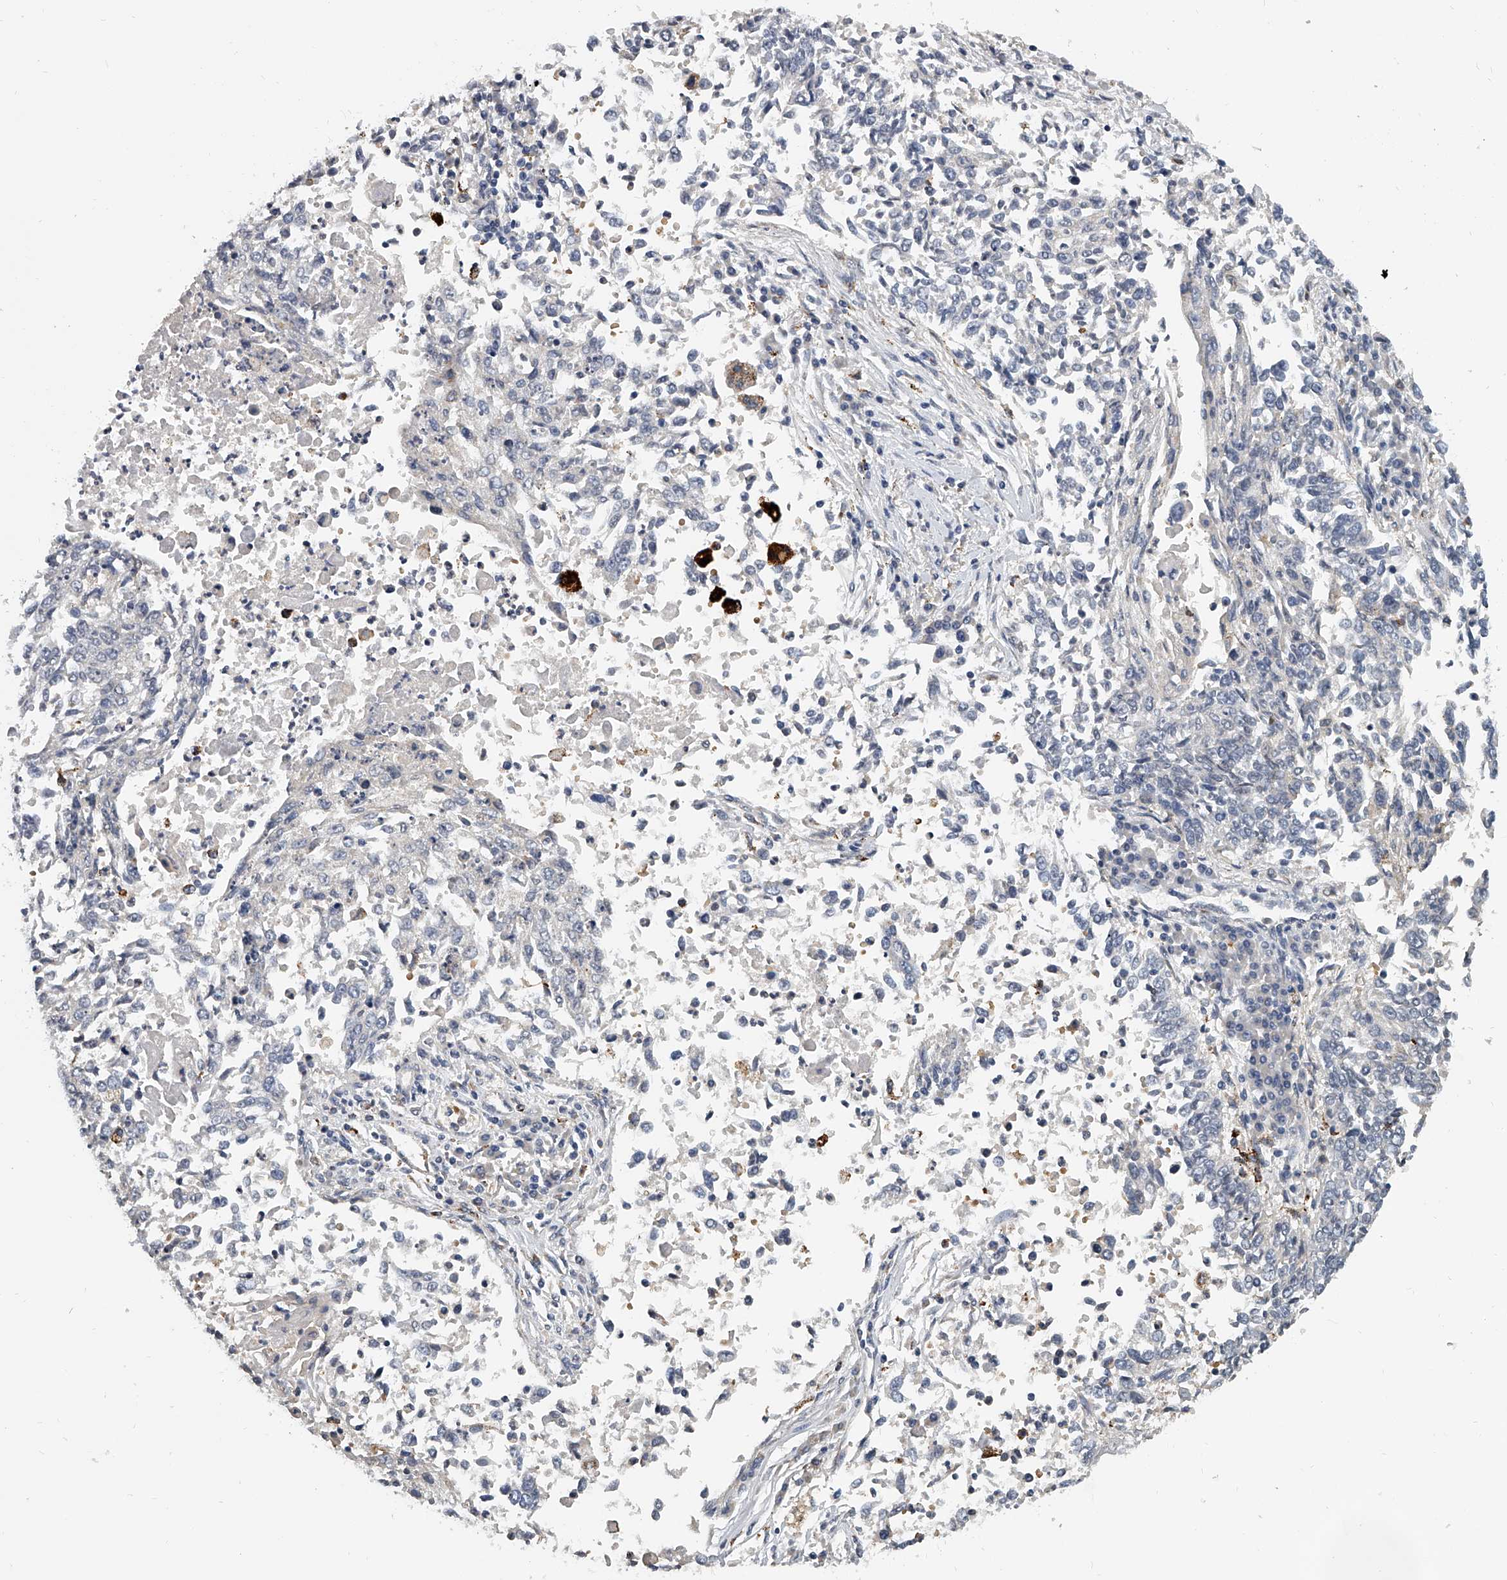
{"staining": {"intensity": "negative", "quantity": "none", "location": "none"}, "tissue": "lung cancer", "cell_type": "Tumor cells", "image_type": "cancer", "snomed": [{"axis": "morphology", "description": "Normal tissue, NOS"}, {"axis": "morphology", "description": "Squamous cell carcinoma, NOS"}, {"axis": "topography", "description": "Cartilage tissue"}, {"axis": "topography", "description": "Bronchus"}, {"axis": "topography", "description": "Lung"}, {"axis": "topography", "description": "Peripheral nerve tissue"}], "caption": "This photomicrograph is of lung squamous cell carcinoma stained with immunohistochemistry to label a protein in brown with the nuclei are counter-stained blue. There is no expression in tumor cells.", "gene": "KLHL7", "patient": {"sex": "female", "age": 49}}